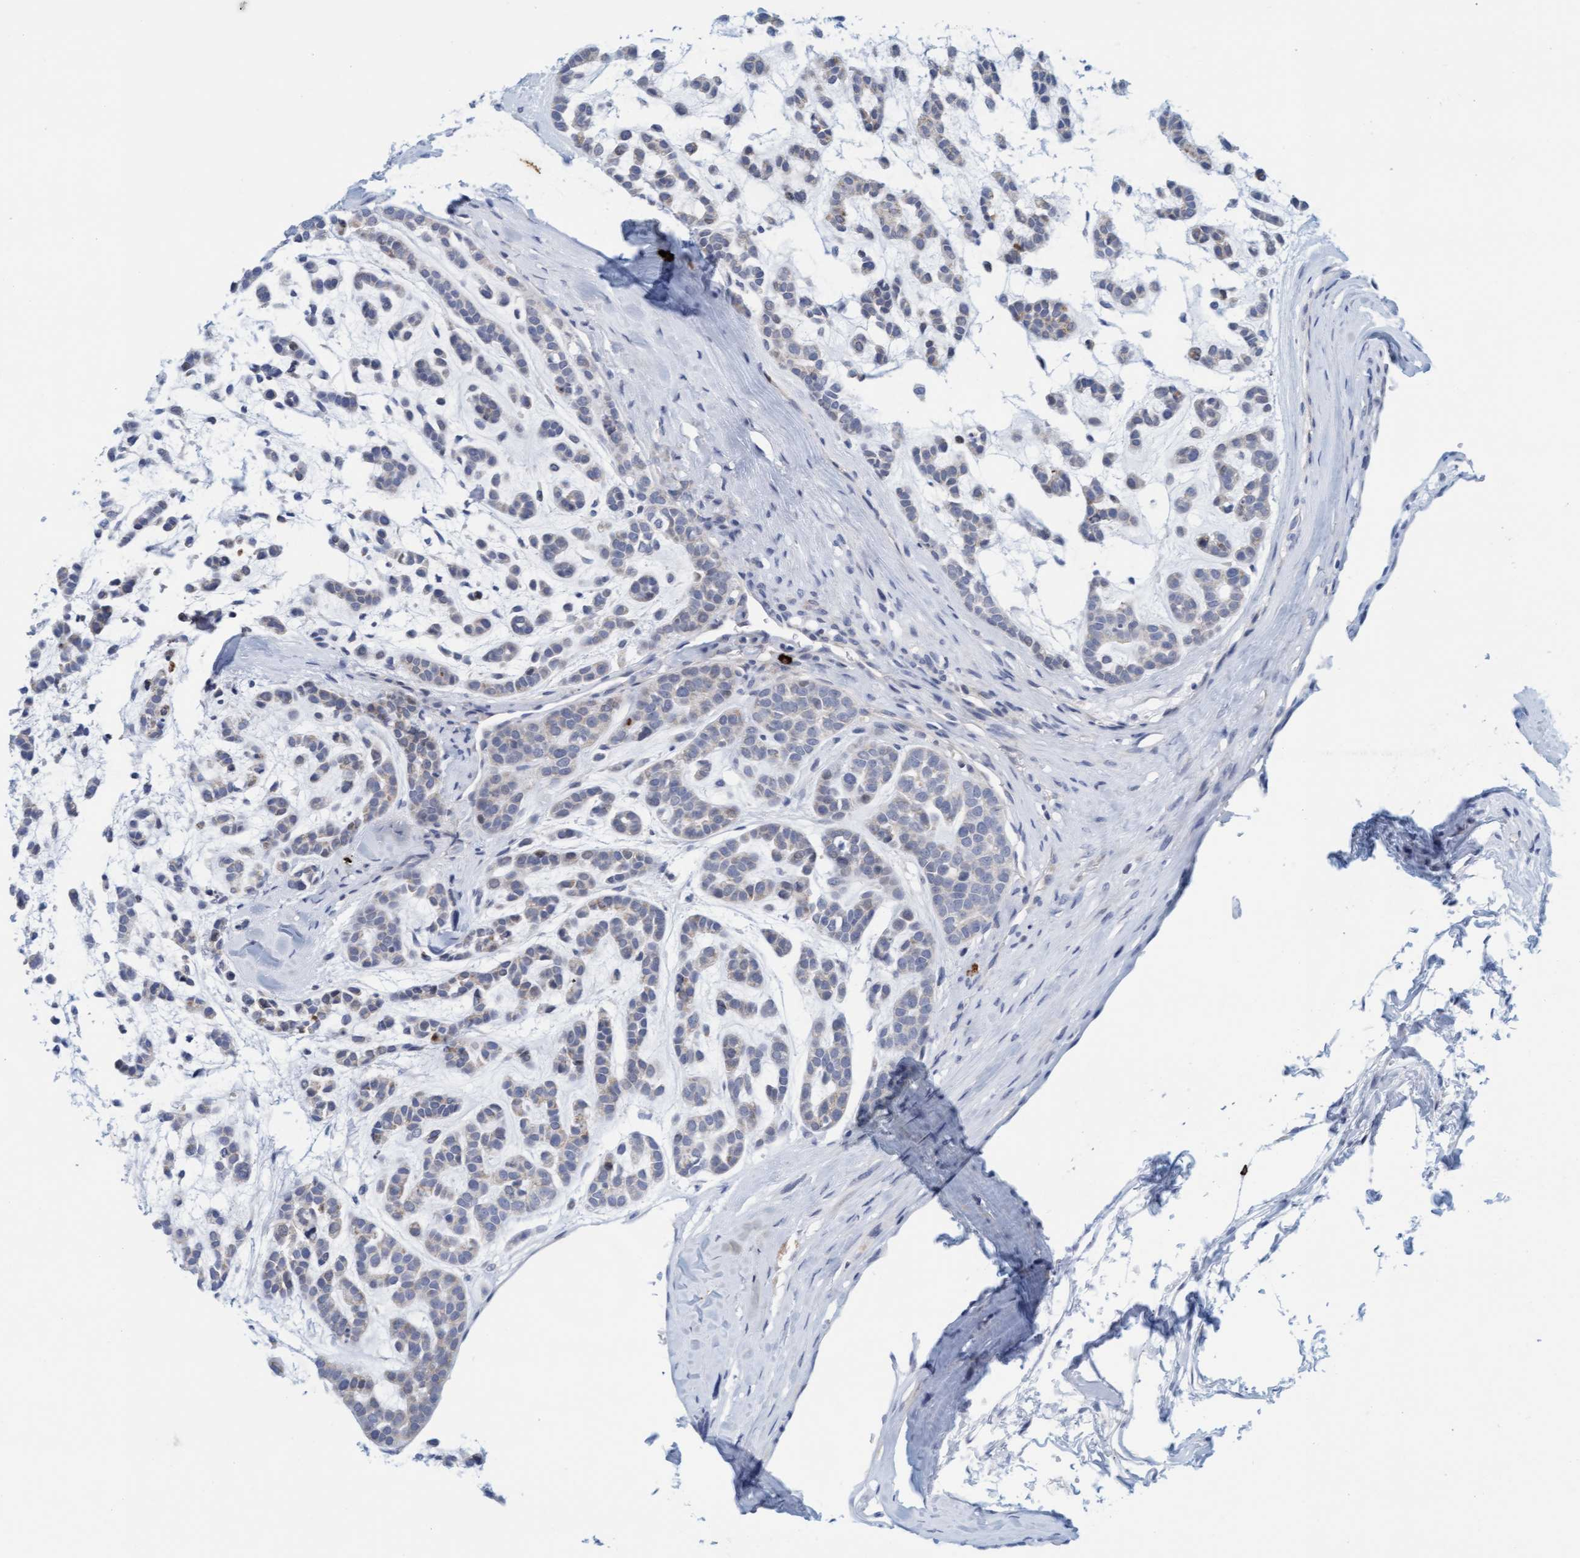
{"staining": {"intensity": "negative", "quantity": "none", "location": "none"}, "tissue": "head and neck cancer", "cell_type": "Tumor cells", "image_type": "cancer", "snomed": [{"axis": "morphology", "description": "Adenocarcinoma, NOS"}, {"axis": "morphology", "description": "Adenoma, NOS"}, {"axis": "topography", "description": "Head-Neck"}], "caption": "IHC micrograph of adenocarcinoma (head and neck) stained for a protein (brown), which shows no positivity in tumor cells.", "gene": "CPA3", "patient": {"sex": "female", "age": 55}}